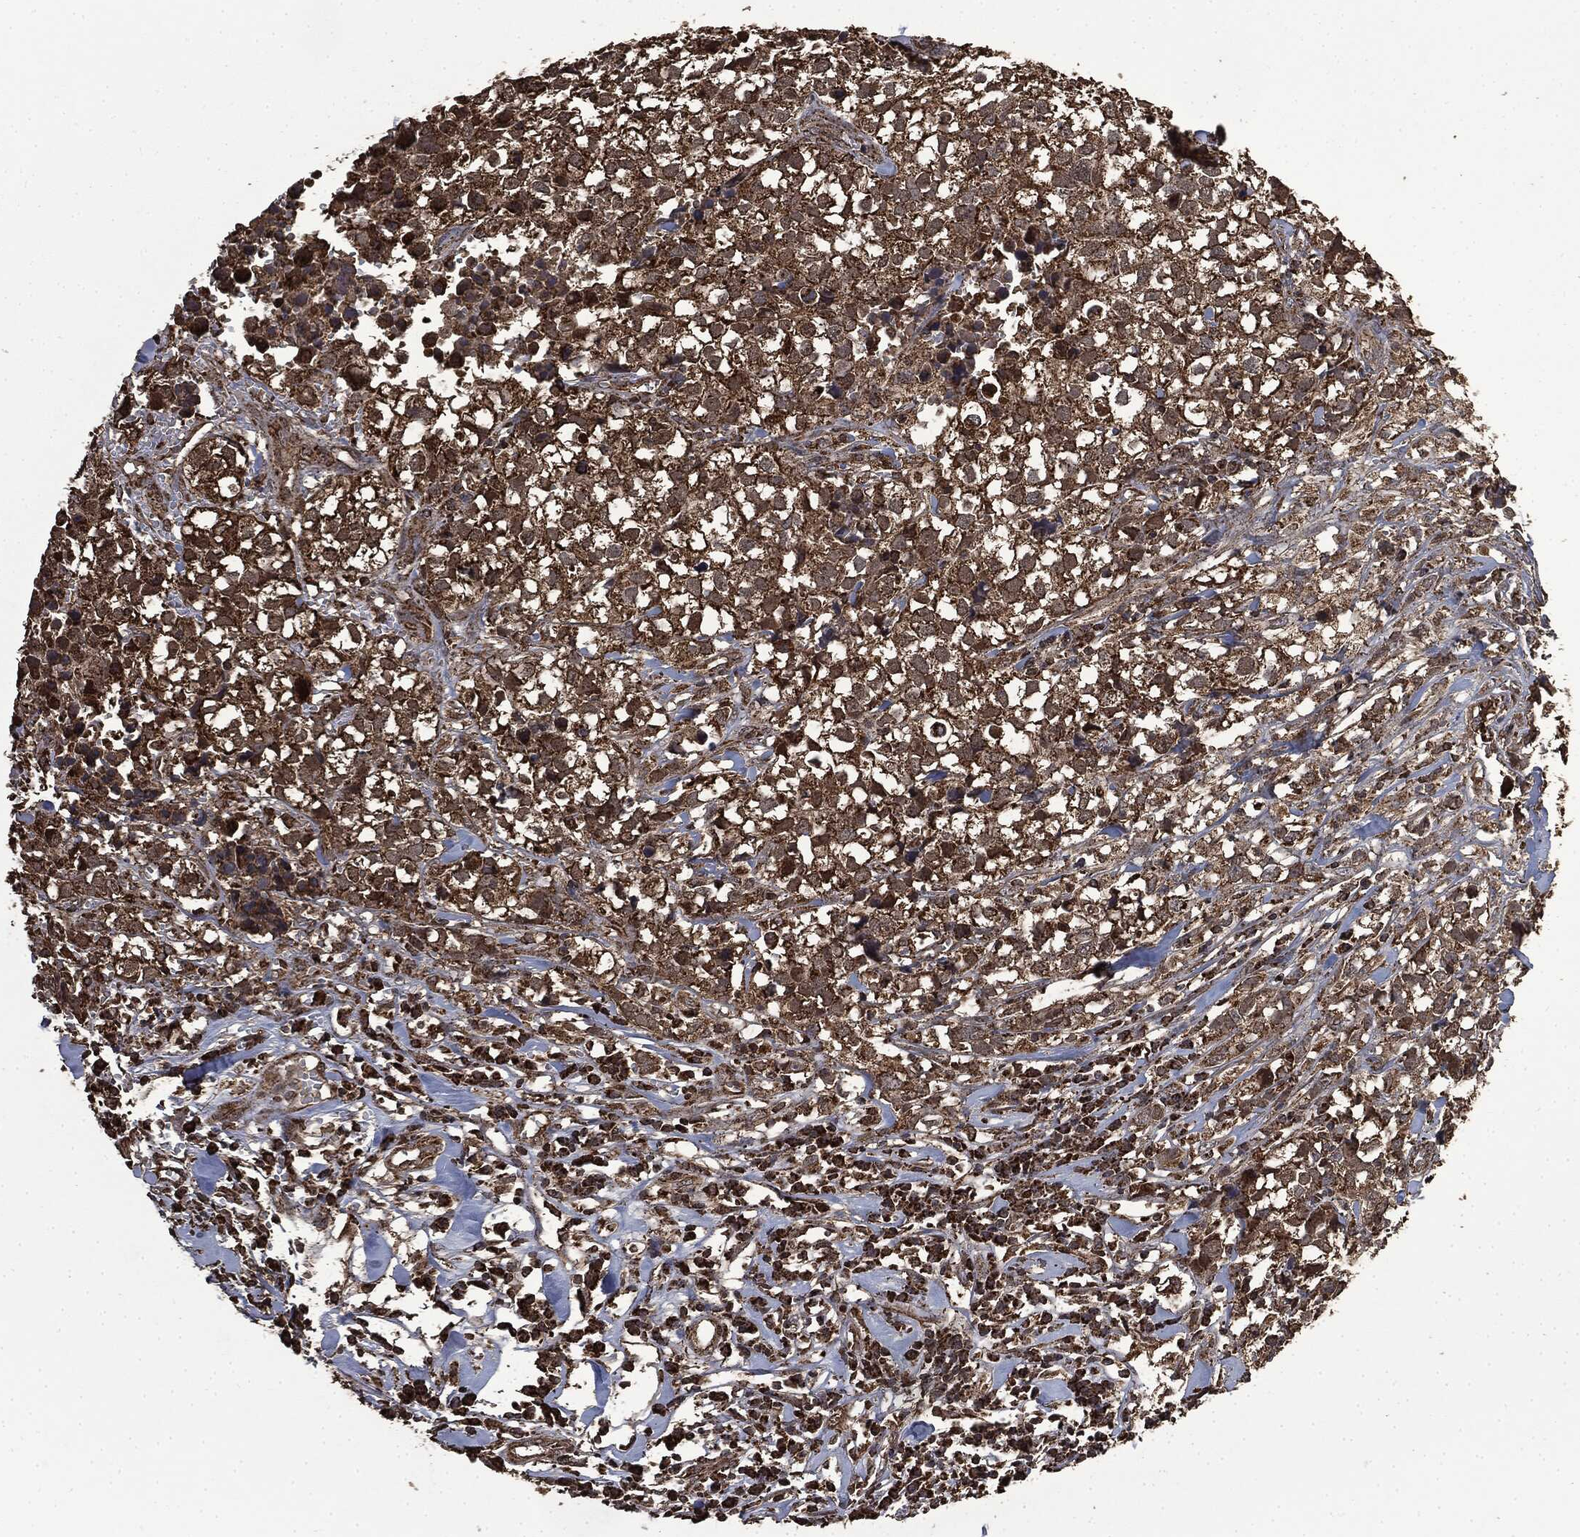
{"staining": {"intensity": "moderate", "quantity": ">75%", "location": "cytoplasmic/membranous"}, "tissue": "breast cancer", "cell_type": "Tumor cells", "image_type": "cancer", "snomed": [{"axis": "morphology", "description": "Duct carcinoma"}, {"axis": "topography", "description": "Breast"}], "caption": "Immunohistochemical staining of breast cancer (invasive ductal carcinoma) displays moderate cytoplasmic/membranous protein positivity in about >75% of tumor cells.", "gene": "LIG3", "patient": {"sex": "female", "age": 30}}